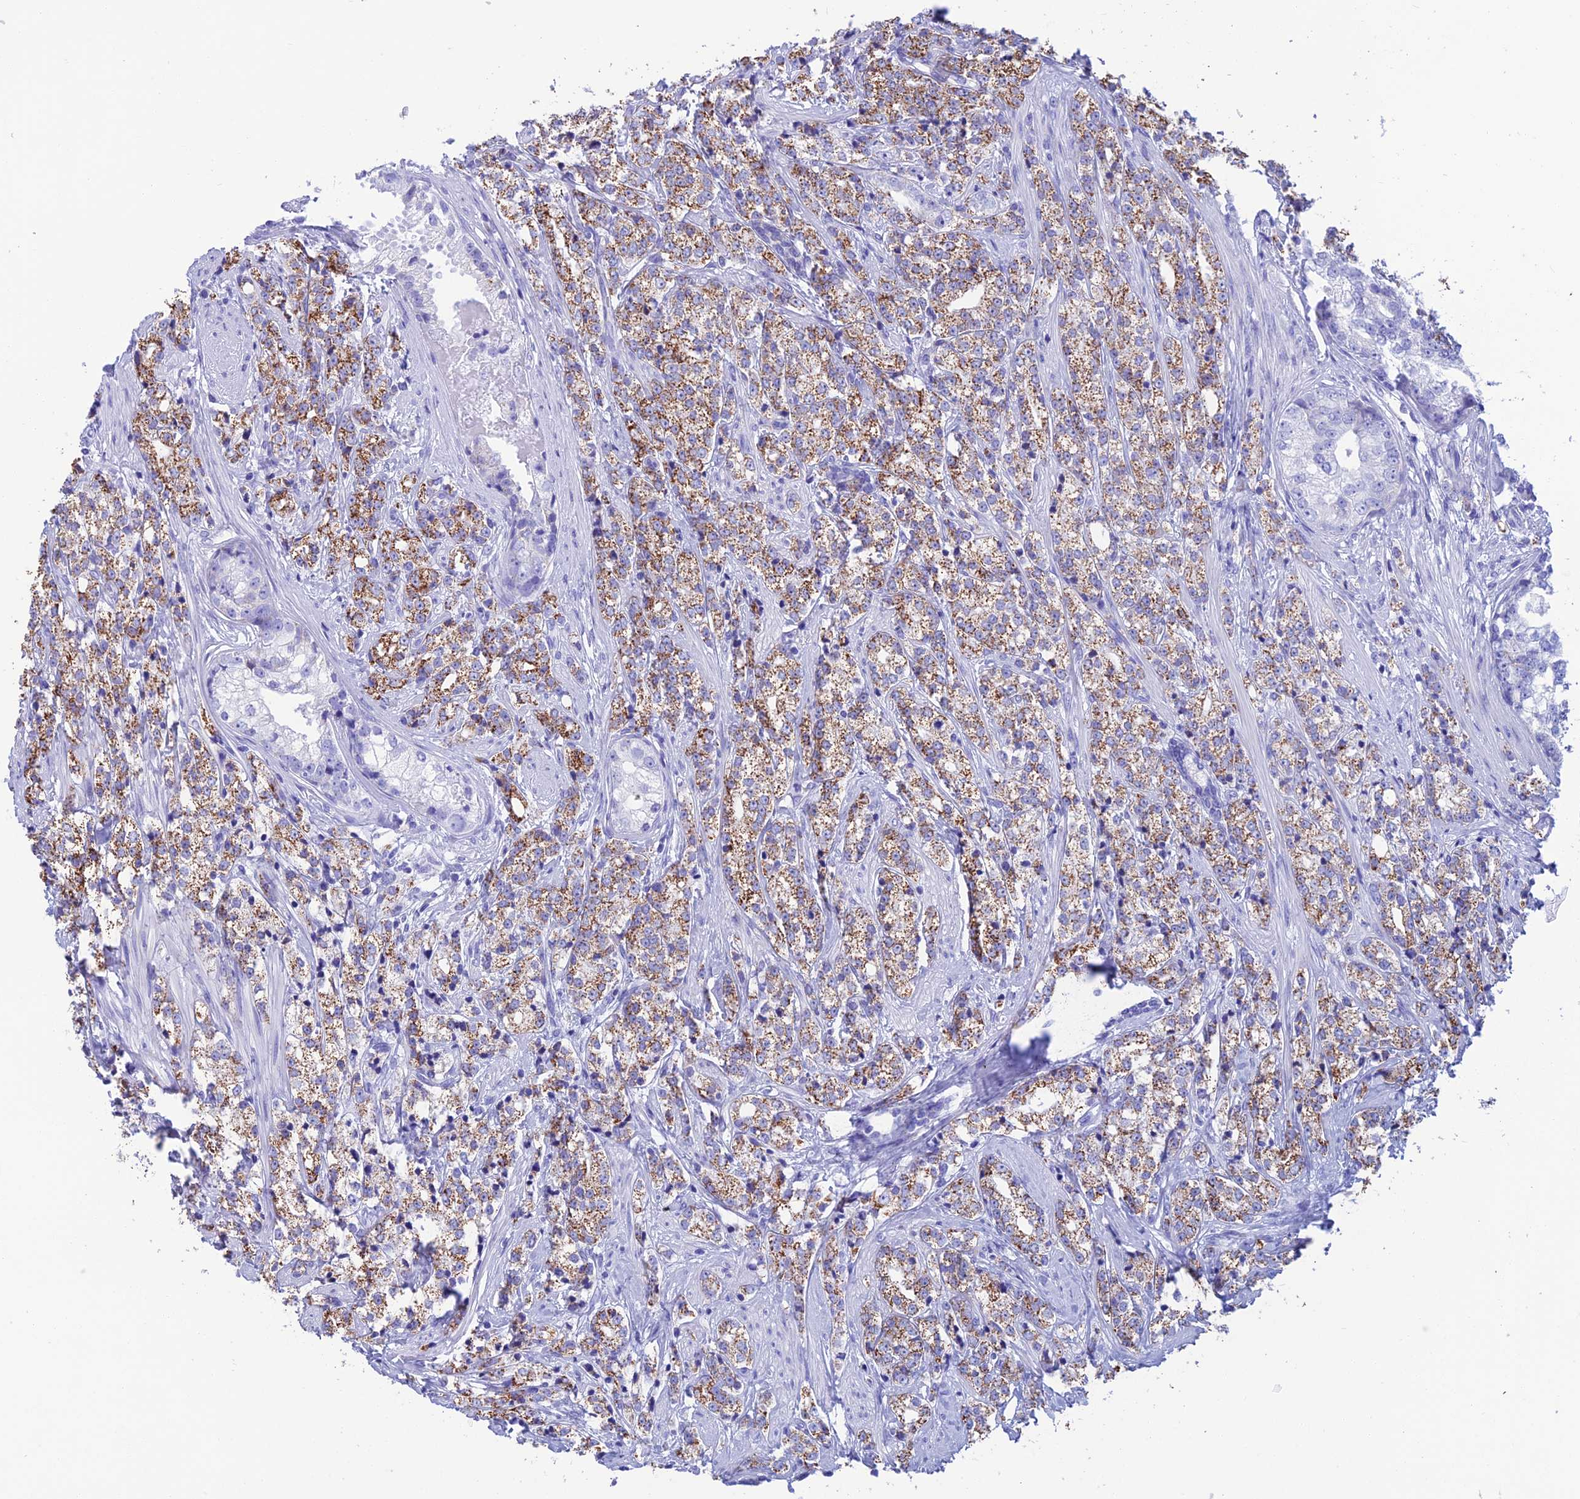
{"staining": {"intensity": "moderate", "quantity": "25%-75%", "location": "cytoplasmic/membranous"}, "tissue": "prostate cancer", "cell_type": "Tumor cells", "image_type": "cancer", "snomed": [{"axis": "morphology", "description": "Adenocarcinoma, High grade"}, {"axis": "topography", "description": "Prostate"}], "caption": "This image displays immunohistochemistry staining of human prostate cancer, with medium moderate cytoplasmic/membranous expression in approximately 25%-75% of tumor cells.", "gene": "NXPE4", "patient": {"sex": "male", "age": 69}}